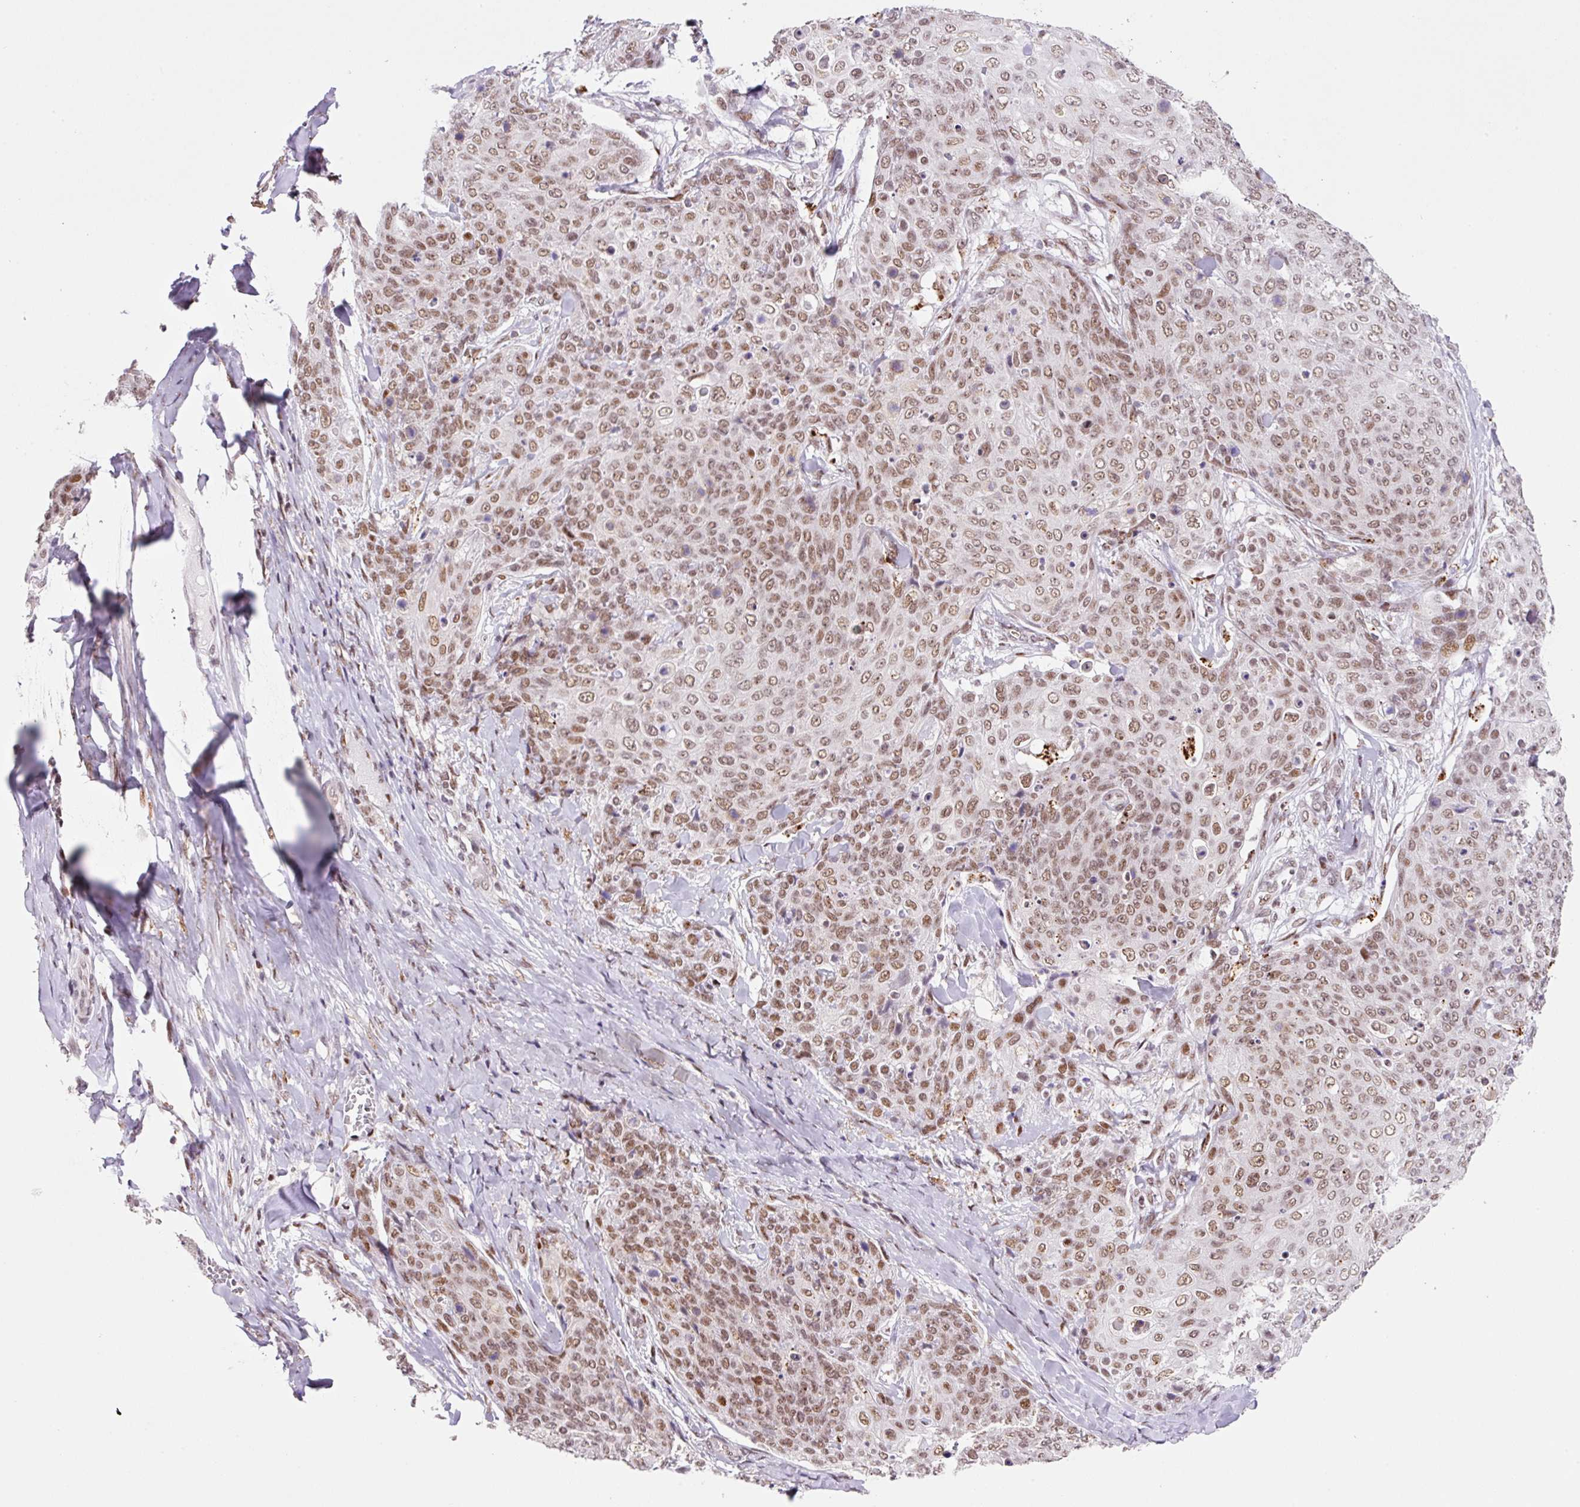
{"staining": {"intensity": "moderate", "quantity": ">75%", "location": "nuclear"}, "tissue": "skin cancer", "cell_type": "Tumor cells", "image_type": "cancer", "snomed": [{"axis": "morphology", "description": "Squamous cell carcinoma, NOS"}, {"axis": "topography", "description": "Skin"}, {"axis": "topography", "description": "Vulva"}], "caption": "Human skin squamous cell carcinoma stained with a protein marker demonstrates moderate staining in tumor cells.", "gene": "CCNL2", "patient": {"sex": "female", "age": 85}}